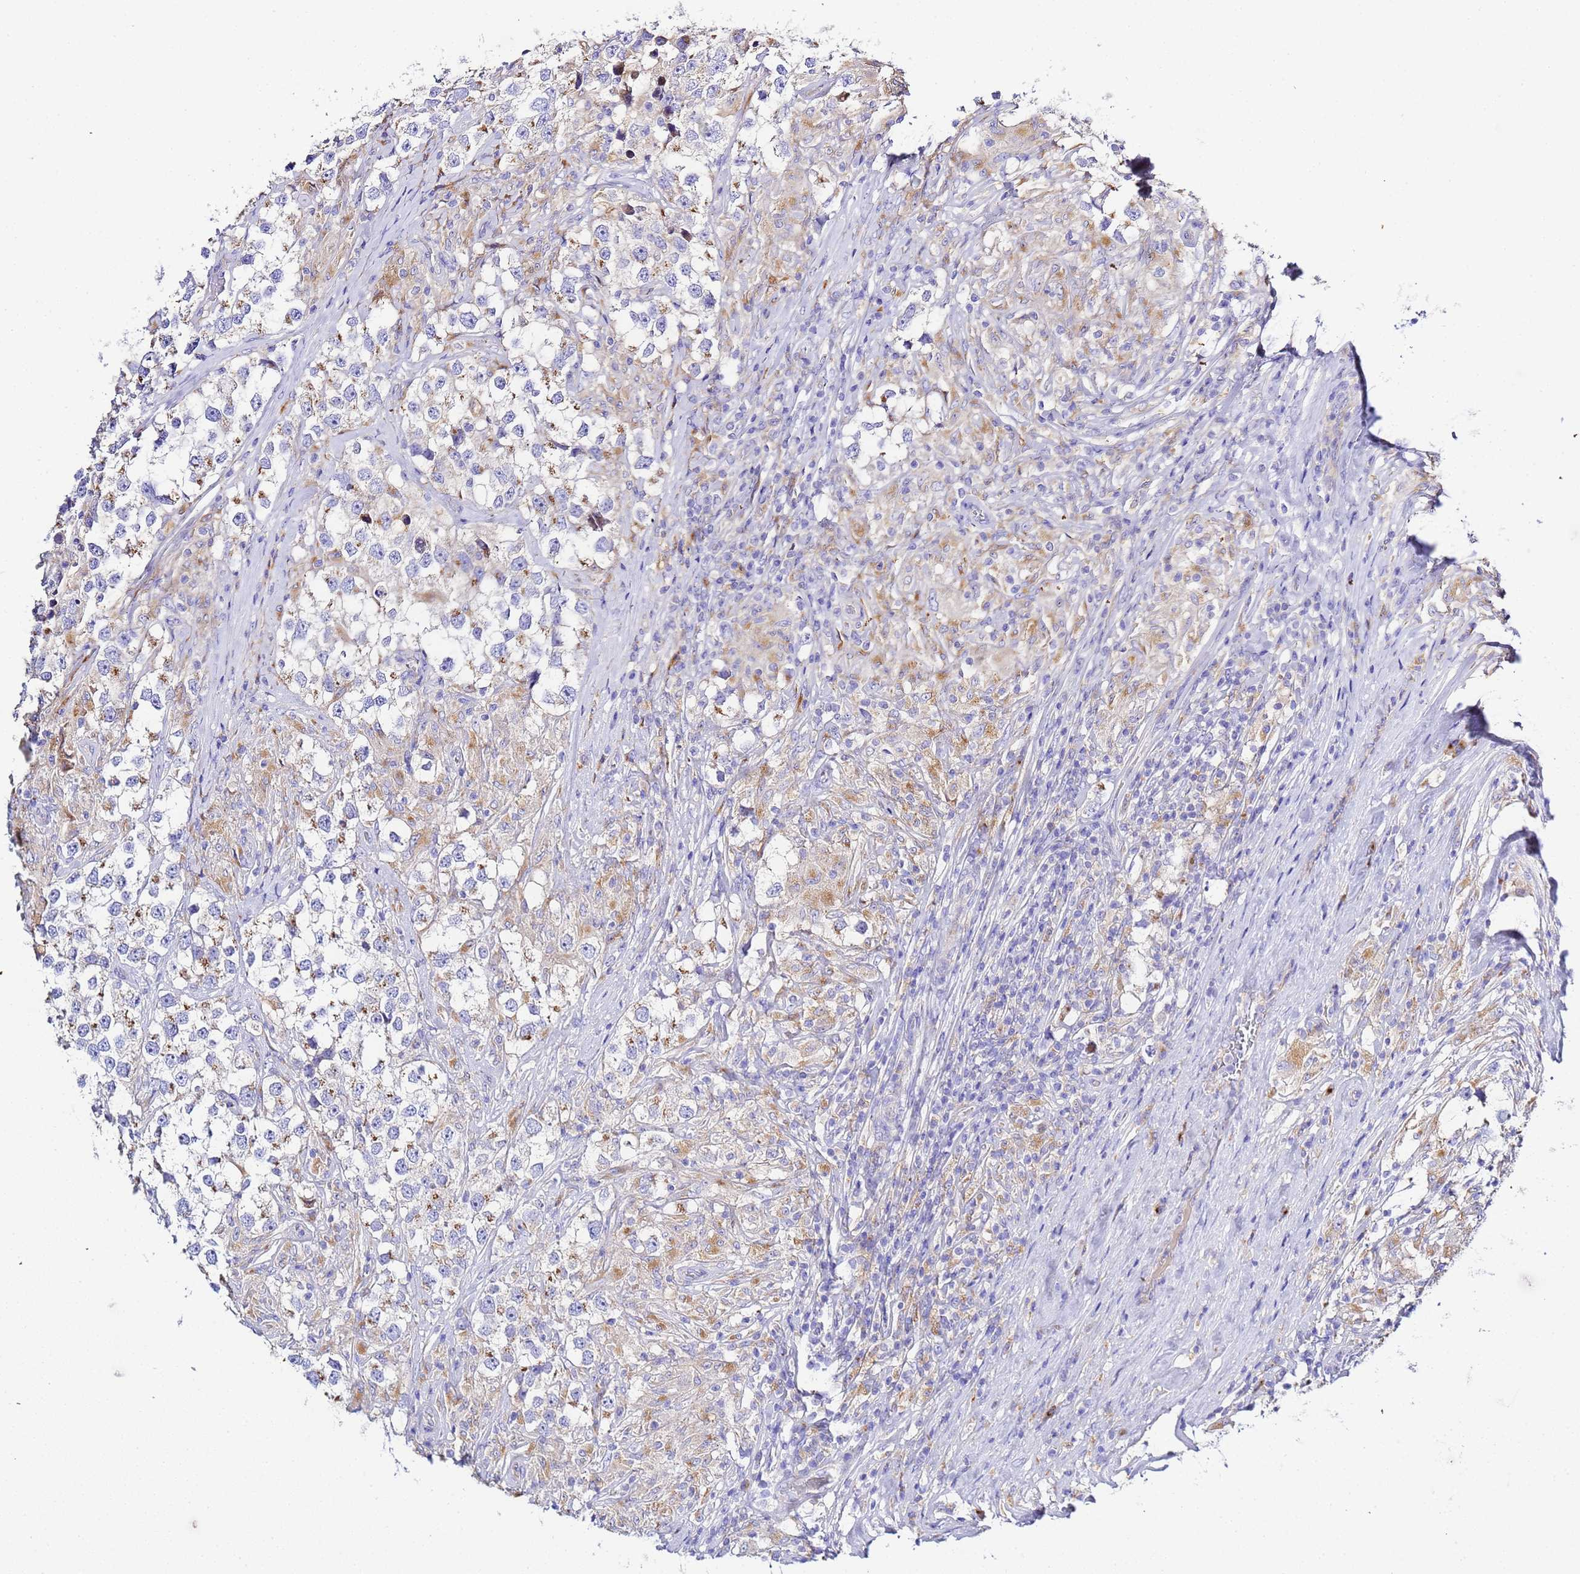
{"staining": {"intensity": "moderate", "quantity": "25%-75%", "location": "cytoplasmic/membranous"}, "tissue": "testis cancer", "cell_type": "Tumor cells", "image_type": "cancer", "snomed": [{"axis": "morphology", "description": "Seminoma, NOS"}, {"axis": "topography", "description": "Testis"}], "caption": "Protein expression analysis of testis cancer reveals moderate cytoplasmic/membranous expression in approximately 25%-75% of tumor cells.", "gene": "VTI1B", "patient": {"sex": "male", "age": 46}}